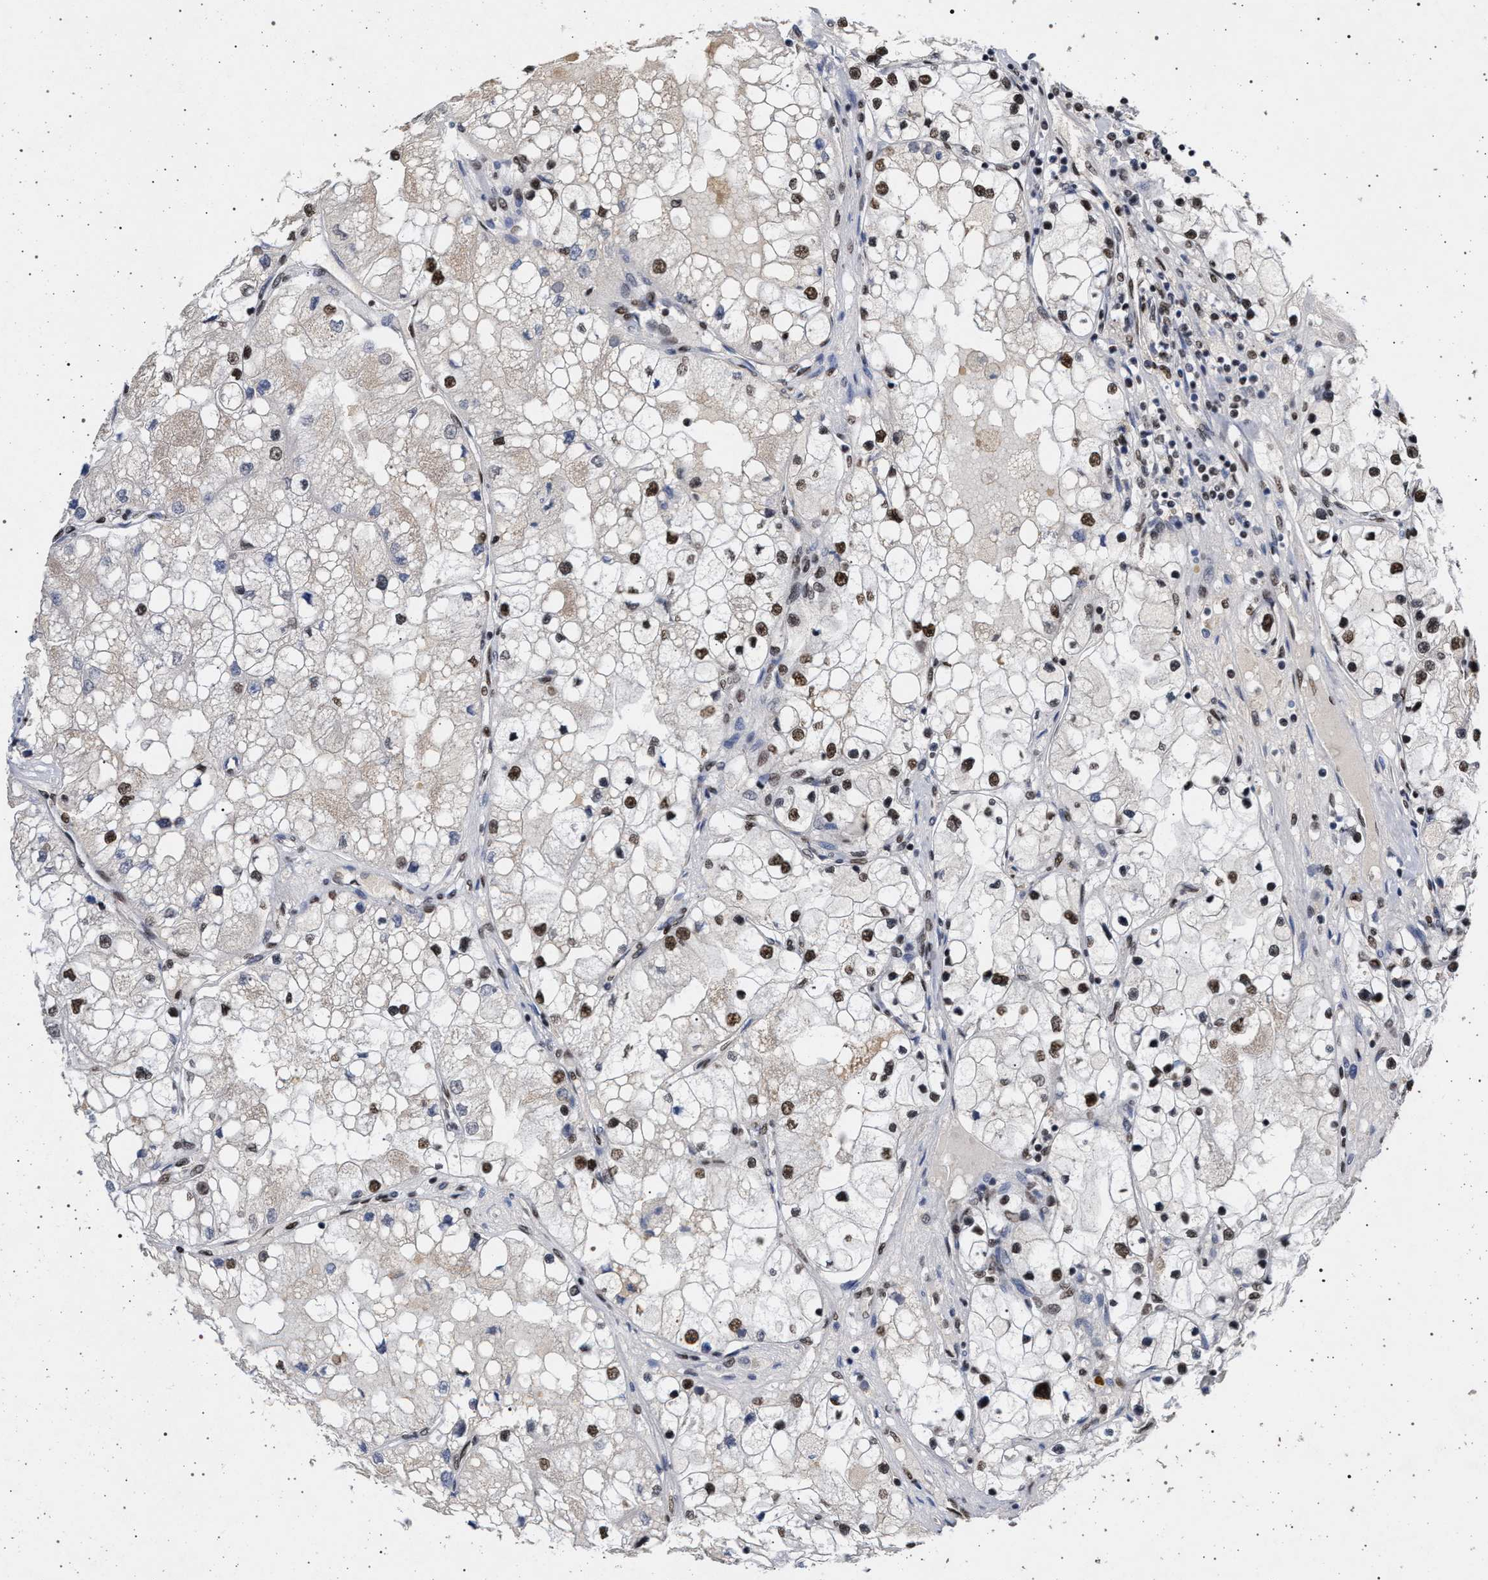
{"staining": {"intensity": "moderate", "quantity": ">75%", "location": "nuclear"}, "tissue": "renal cancer", "cell_type": "Tumor cells", "image_type": "cancer", "snomed": [{"axis": "morphology", "description": "Adenocarcinoma, NOS"}, {"axis": "topography", "description": "Kidney"}], "caption": "Human renal adenocarcinoma stained with a protein marker reveals moderate staining in tumor cells.", "gene": "PHF12", "patient": {"sex": "male", "age": 68}}